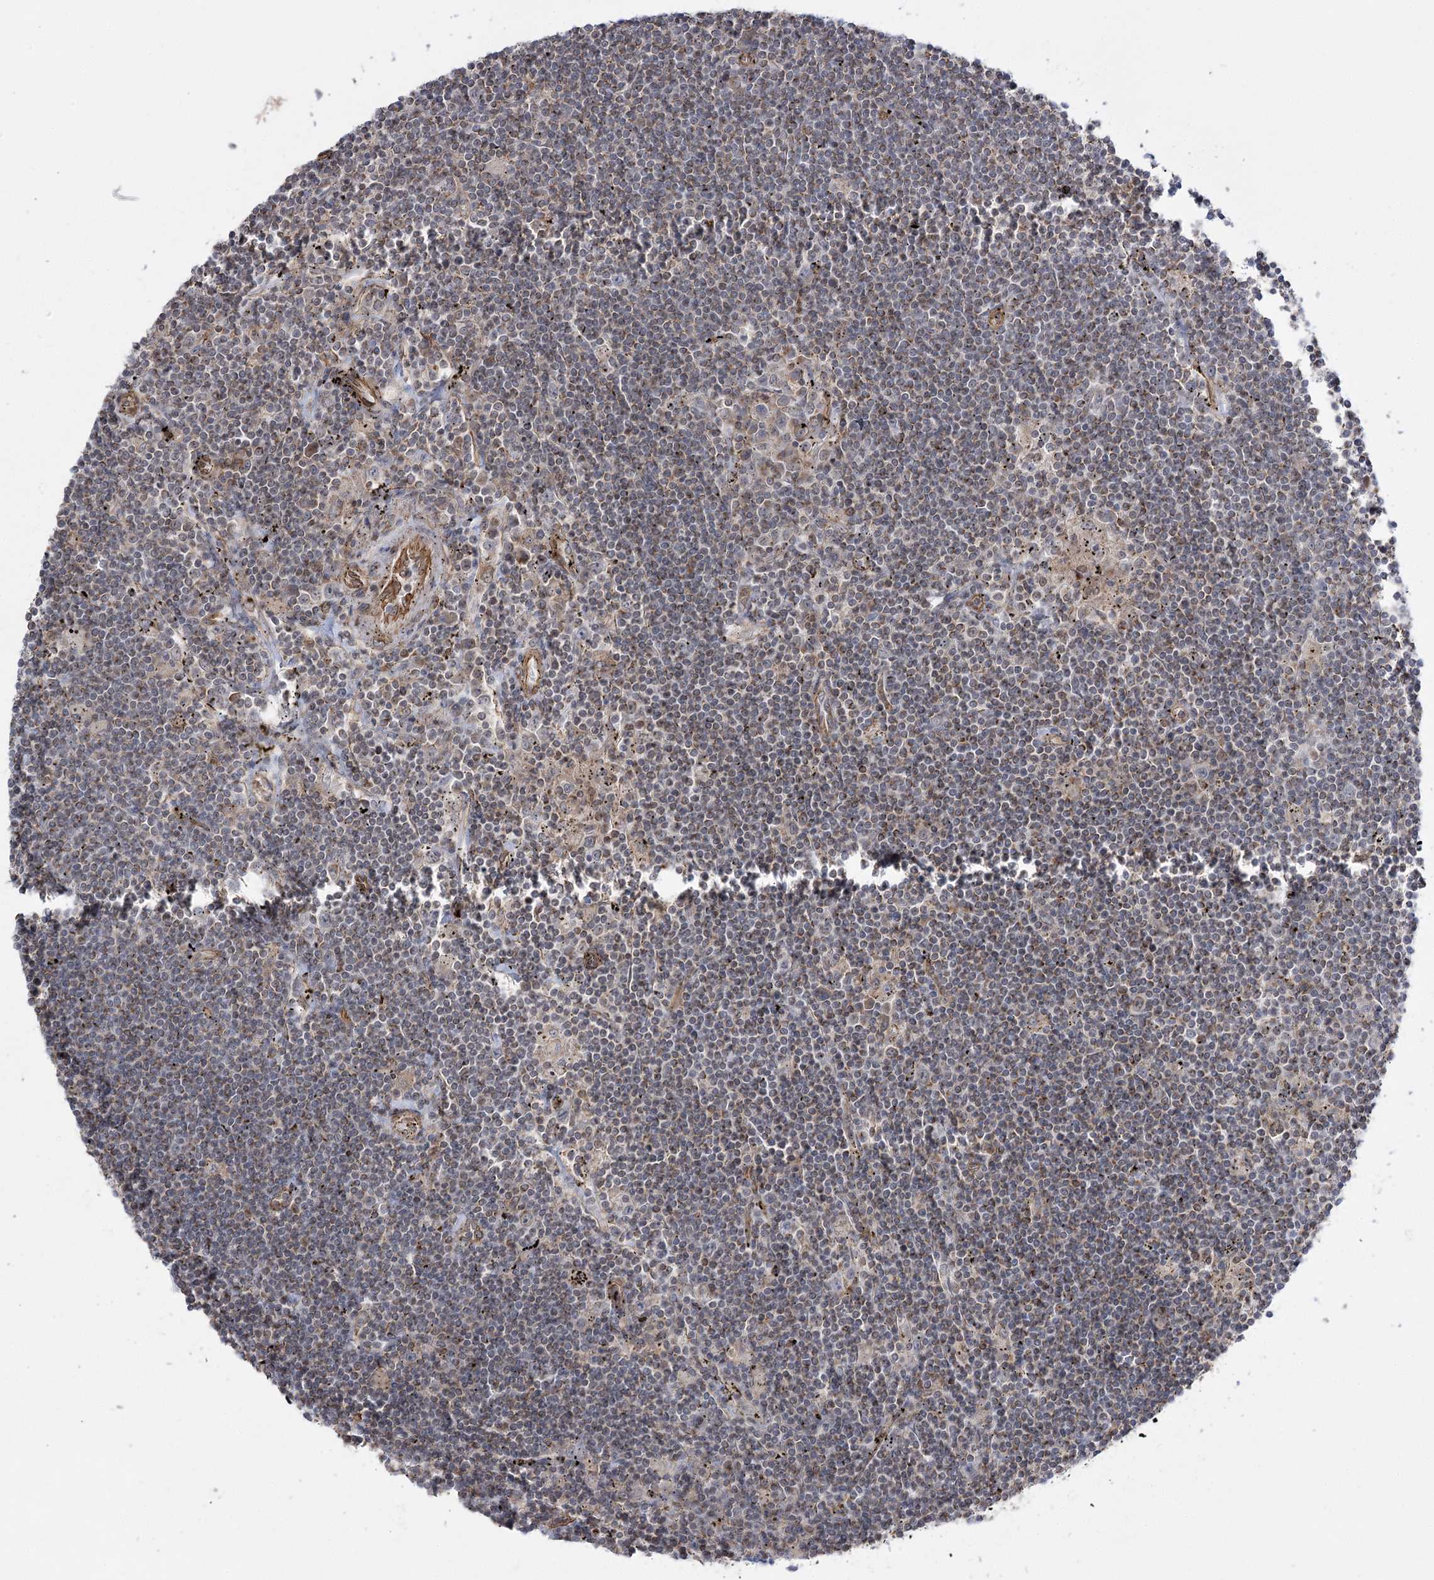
{"staining": {"intensity": "negative", "quantity": "none", "location": "none"}, "tissue": "lymphoma", "cell_type": "Tumor cells", "image_type": "cancer", "snomed": [{"axis": "morphology", "description": "Malignant lymphoma, non-Hodgkin's type, Low grade"}, {"axis": "topography", "description": "Spleen"}], "caption": "Immunohistochemical staining of human lymphoma reveals no significant positivity in tumor cells. (DAB (3,3'-diaminobenzidine) immunohistochemistry with hematoxylin counter stain).", "gene": "SH3BP5L", "patient": {"sex": "male", "age": 76}}